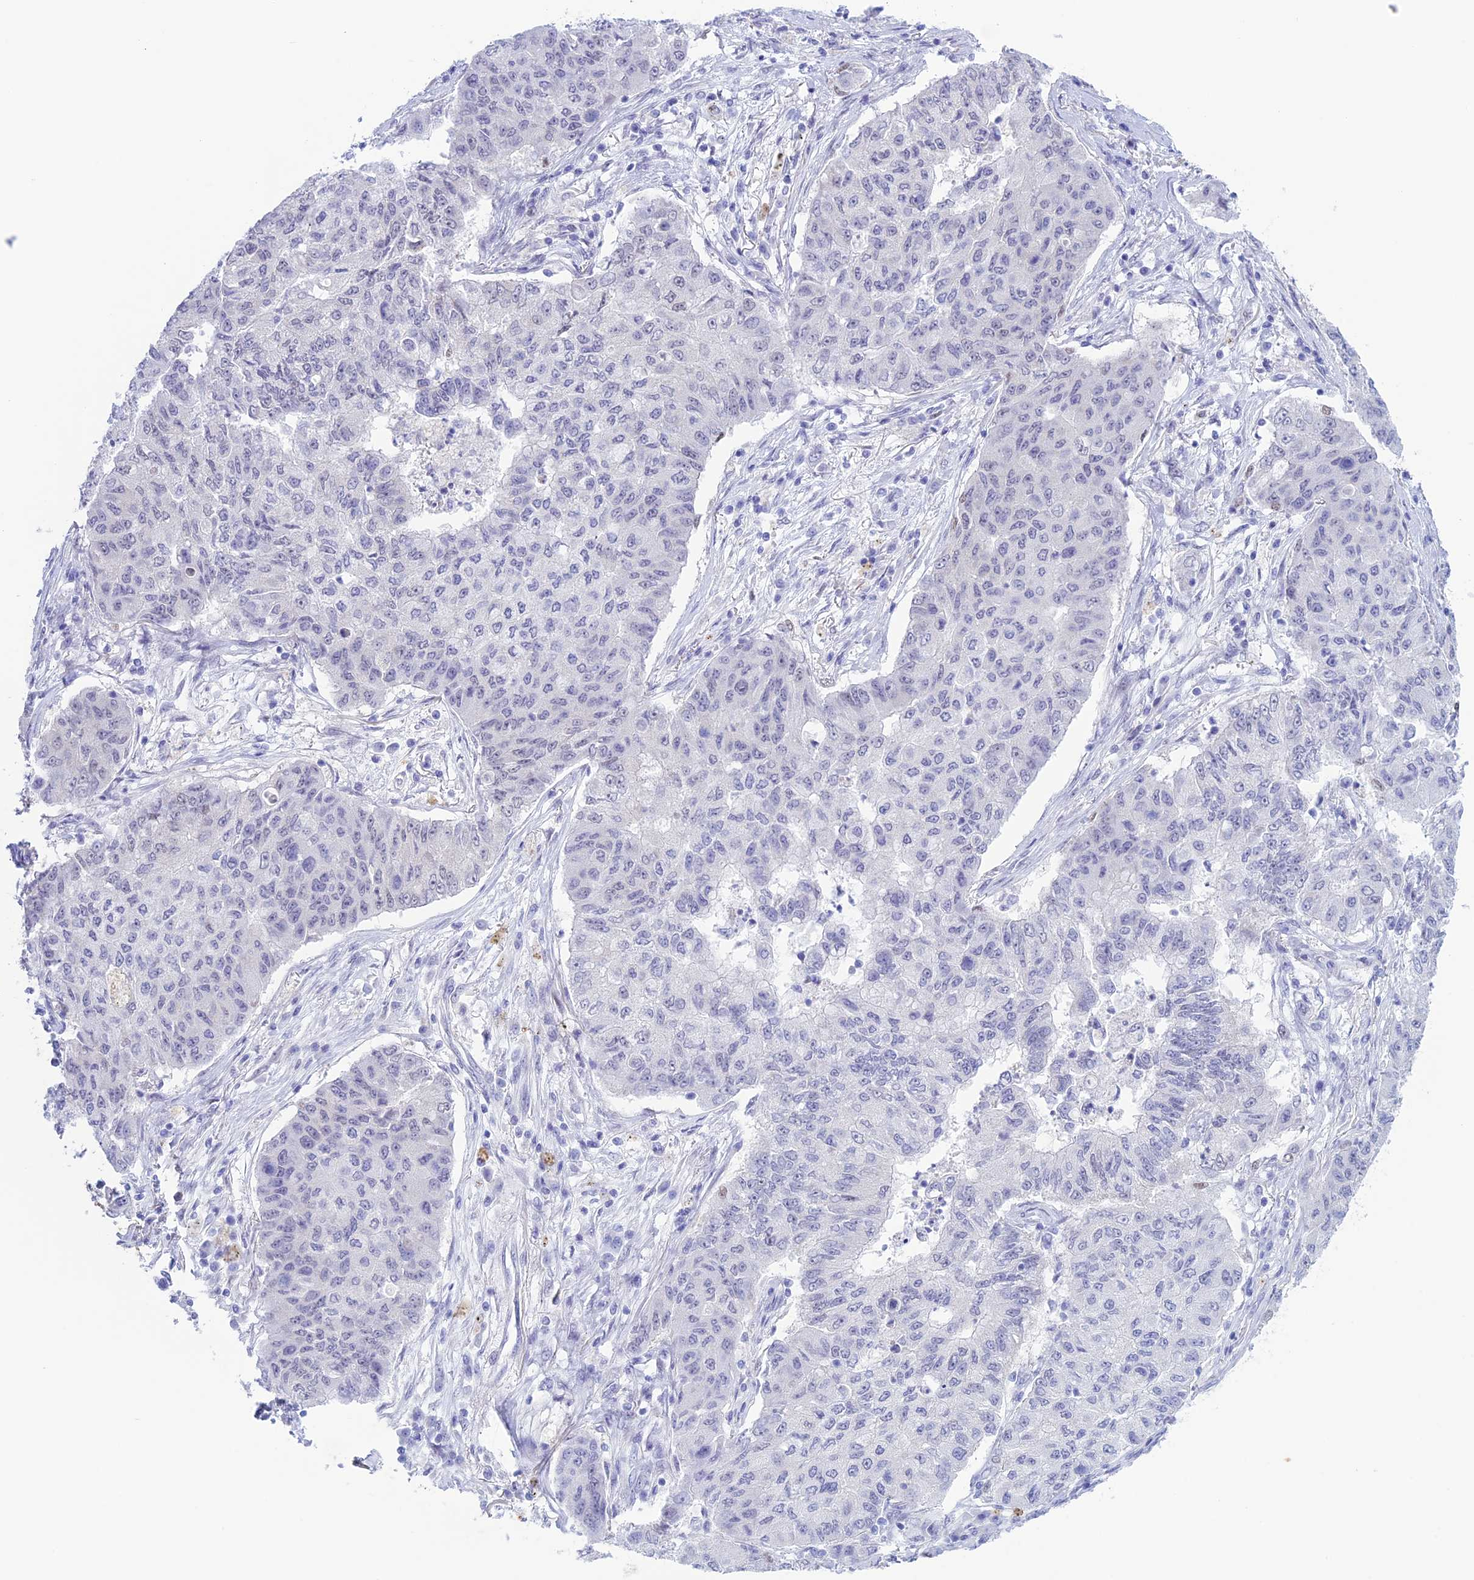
{"staining": {"intensity": "negative", "quantity": "none", "location": "none"}, "tissue": "lung cancer", "cell_type": "Tumor cells", "image_type": "cancer", "snomed": [{"axis": "morphology", "description": "Squamous cell carcinoma, NOS"}, {"axis": "topography", "description": "Lung"}], "caption": "Tumor cells are negative for protein expression in human squamous cell carcinoma (lung).", "gene": "LHFPL2", "patient": {"sex": "male", "age": 74}}